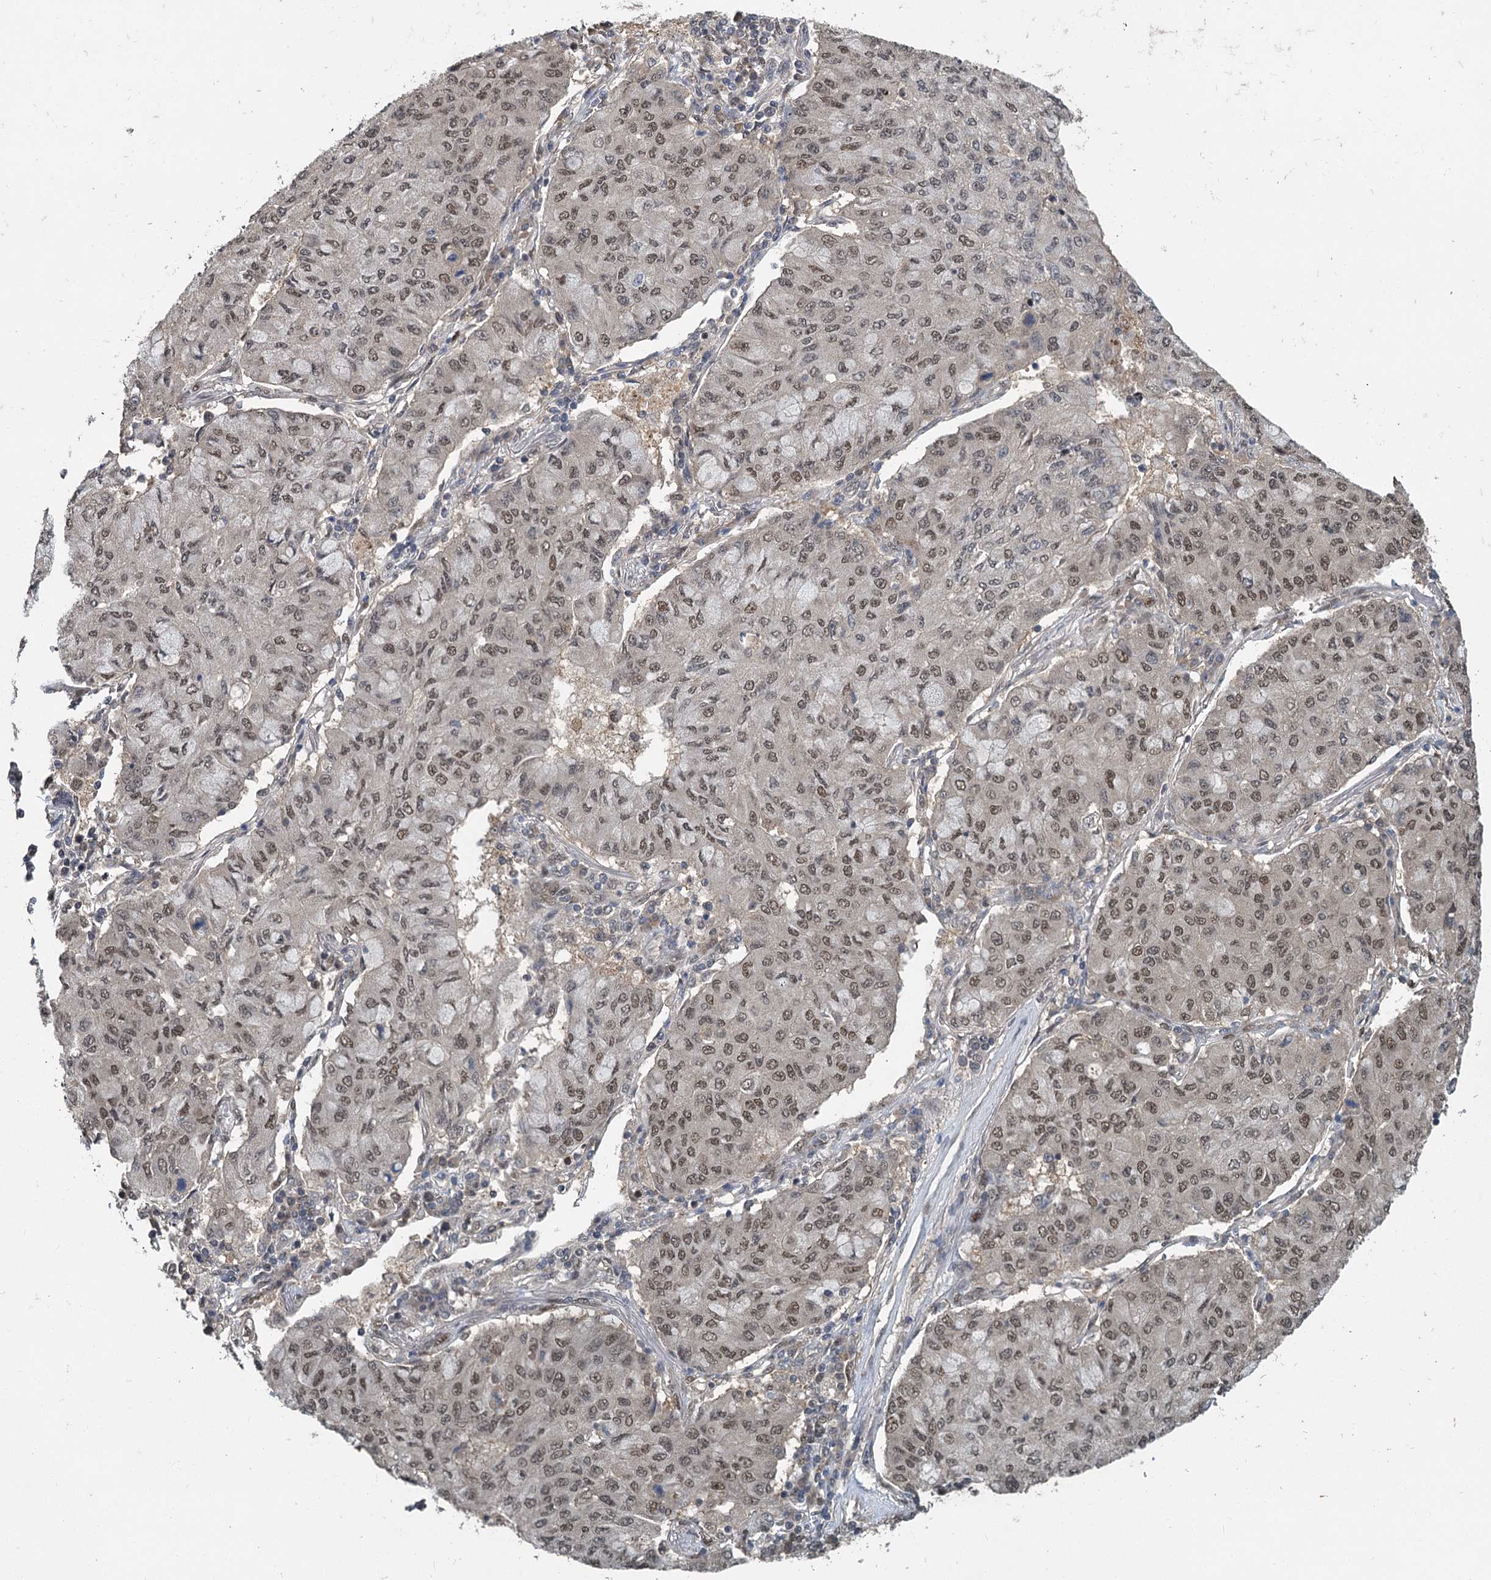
{"staining": {"intensity": "moderate", "quantity": ">75%", "location": "nuclear"}, "tissue": "lung cancer", "cell_type": "Tumor cells", "image_type": "cancer", "snomed": [{"axis": "morphology", "description": "Squamous cell carcinoma, NOS"}, {"axis": "topography", "description": "Lung"}], "caption": "Lung squamous cell carcinoma was stained to show a protein in brown. There is medium levels of moderate nuclear positivity in approximately >75% of tumor cells.", "gene": "MYG1", "patient": {"sex": "male", "age": 74}}